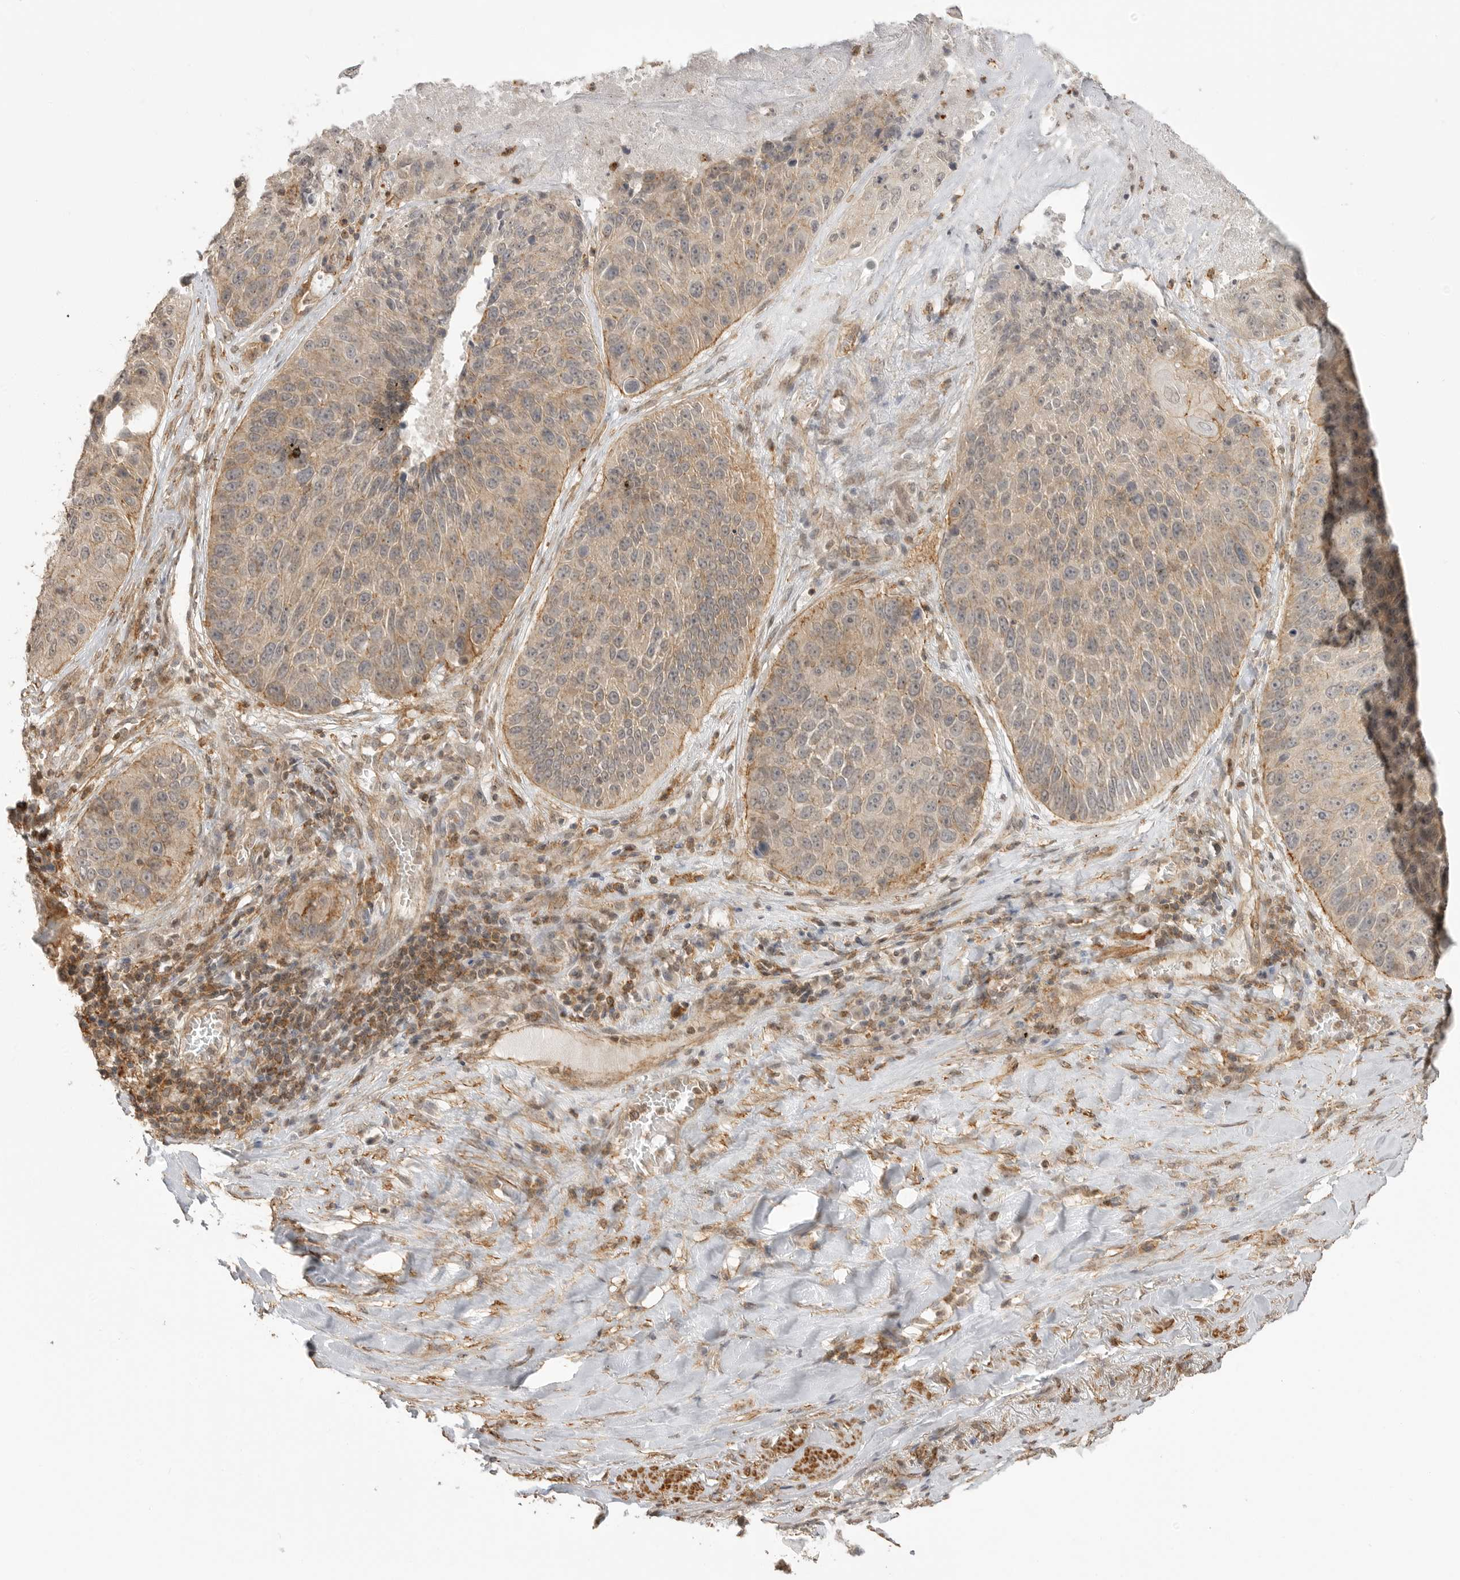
{"staining": {"intensity": "weak", "quantity": ">75%", "location": "cytoplasmic/membranous"}, "tissue": "lung cancer", "cell_type": "Tumor cells", "image_type": "cancer", "snomed": [{"axis": "morphology", "description": "Squamous cell carcinoma, NOS"}, {"axis": "topography", "description": "Lung"}], "caption": "Approximately >75% of tumor cells in lung cancer (squamous cell carcinoma) show weak cytoplasmic/membranous protein staining as visualized by brown immunohistochemical staining.", "gene": "GPC2", "patient": {"sex": "male", "age": 61}}